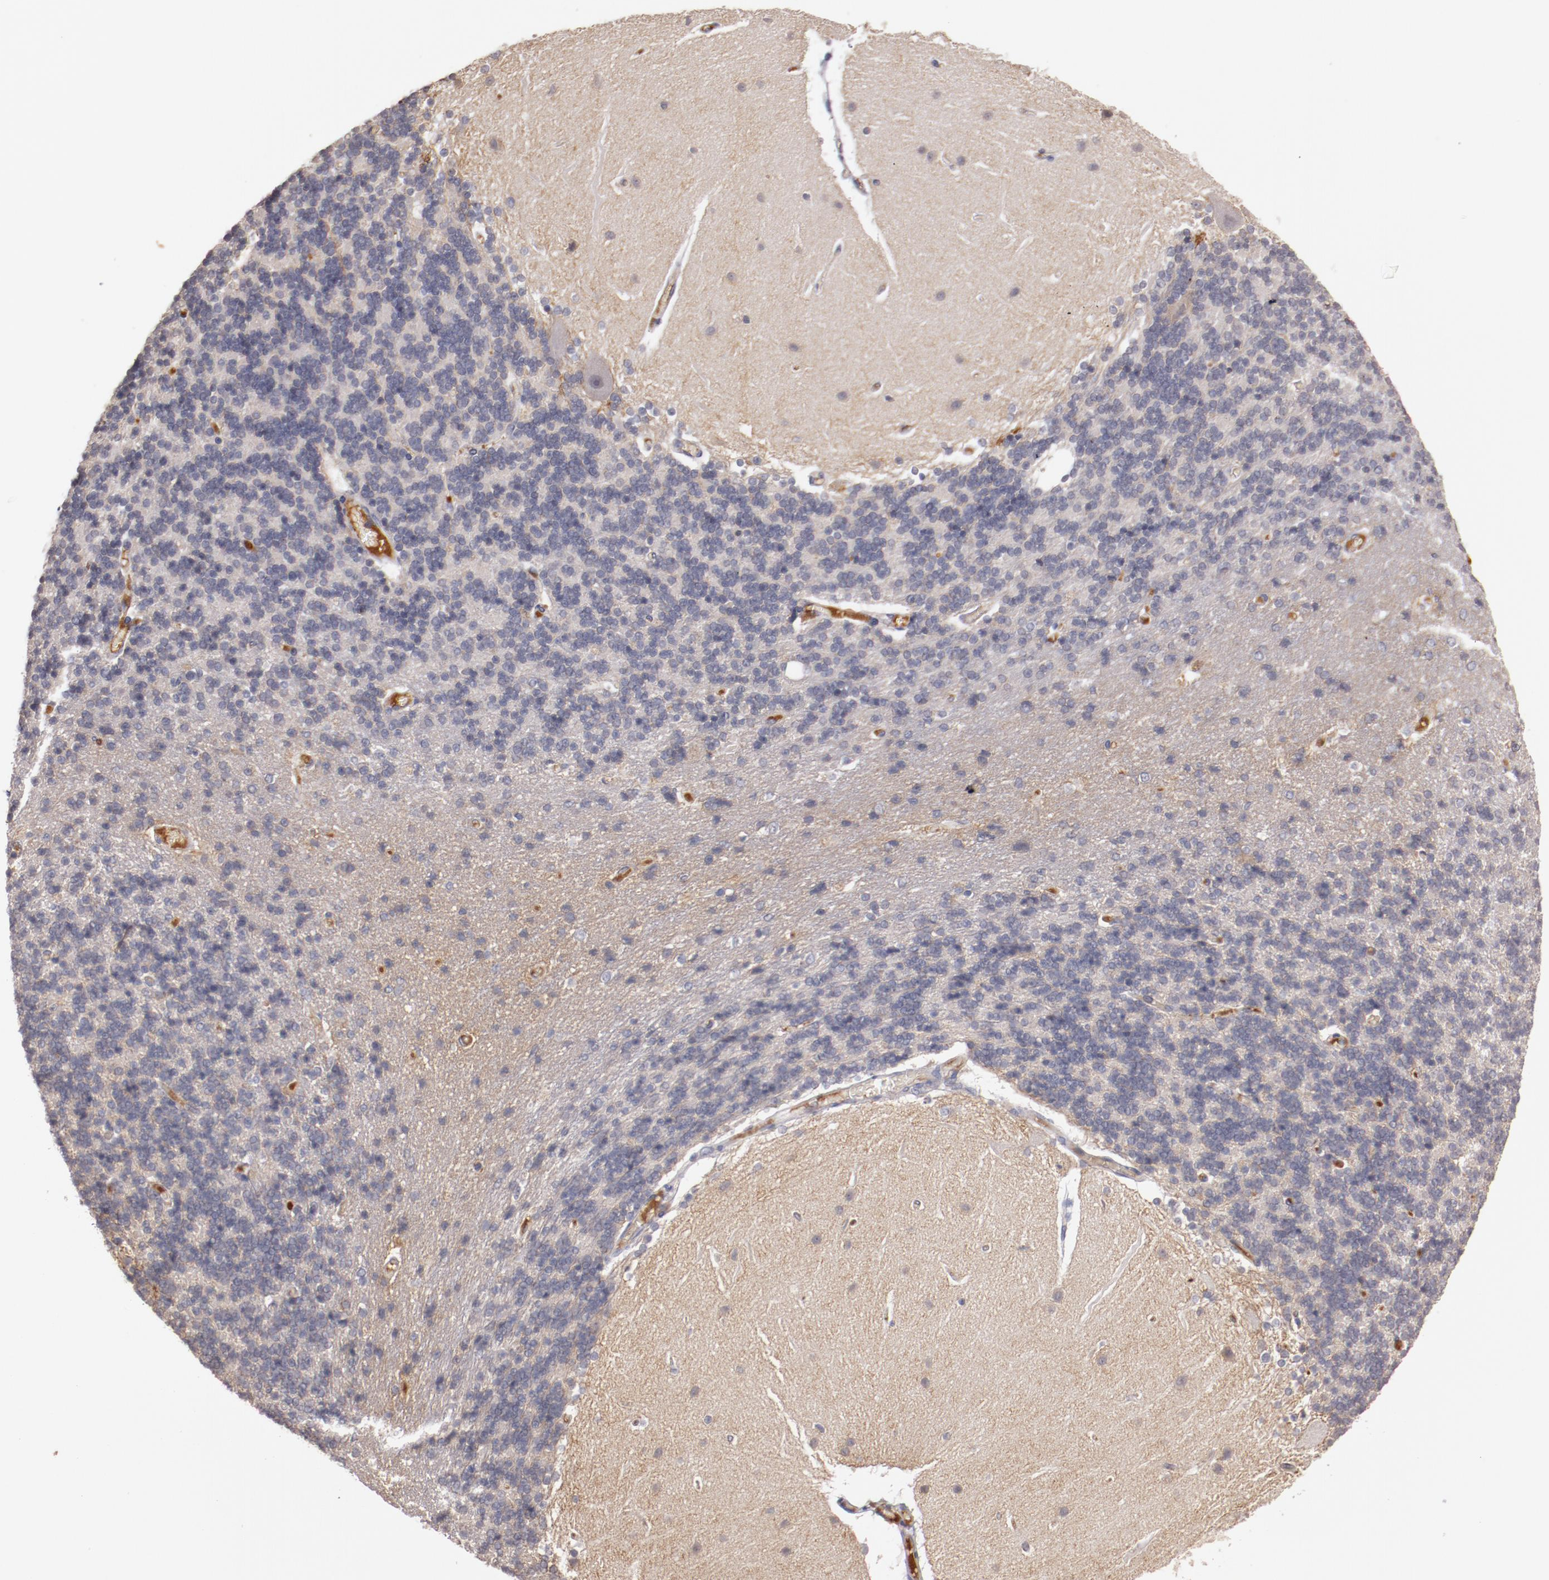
{"staining": {"intensity": "negative", "quantity": "none", "location": "none"}, "tissue": "cerebellum", "cell_type": "Cells in granular layer", "image_type": "normal", "snomed": [{"axis": "morphology", "description": "Normal tissue, NOS"}, {"axis": "topography", "description": "Cerebellum"}], "caption": "The histopathology image demonstrates no staining of cells in granular layer in benign cerebellum.", "gene": "MBL2", "patient": {"sex": "female", "age": 54}}